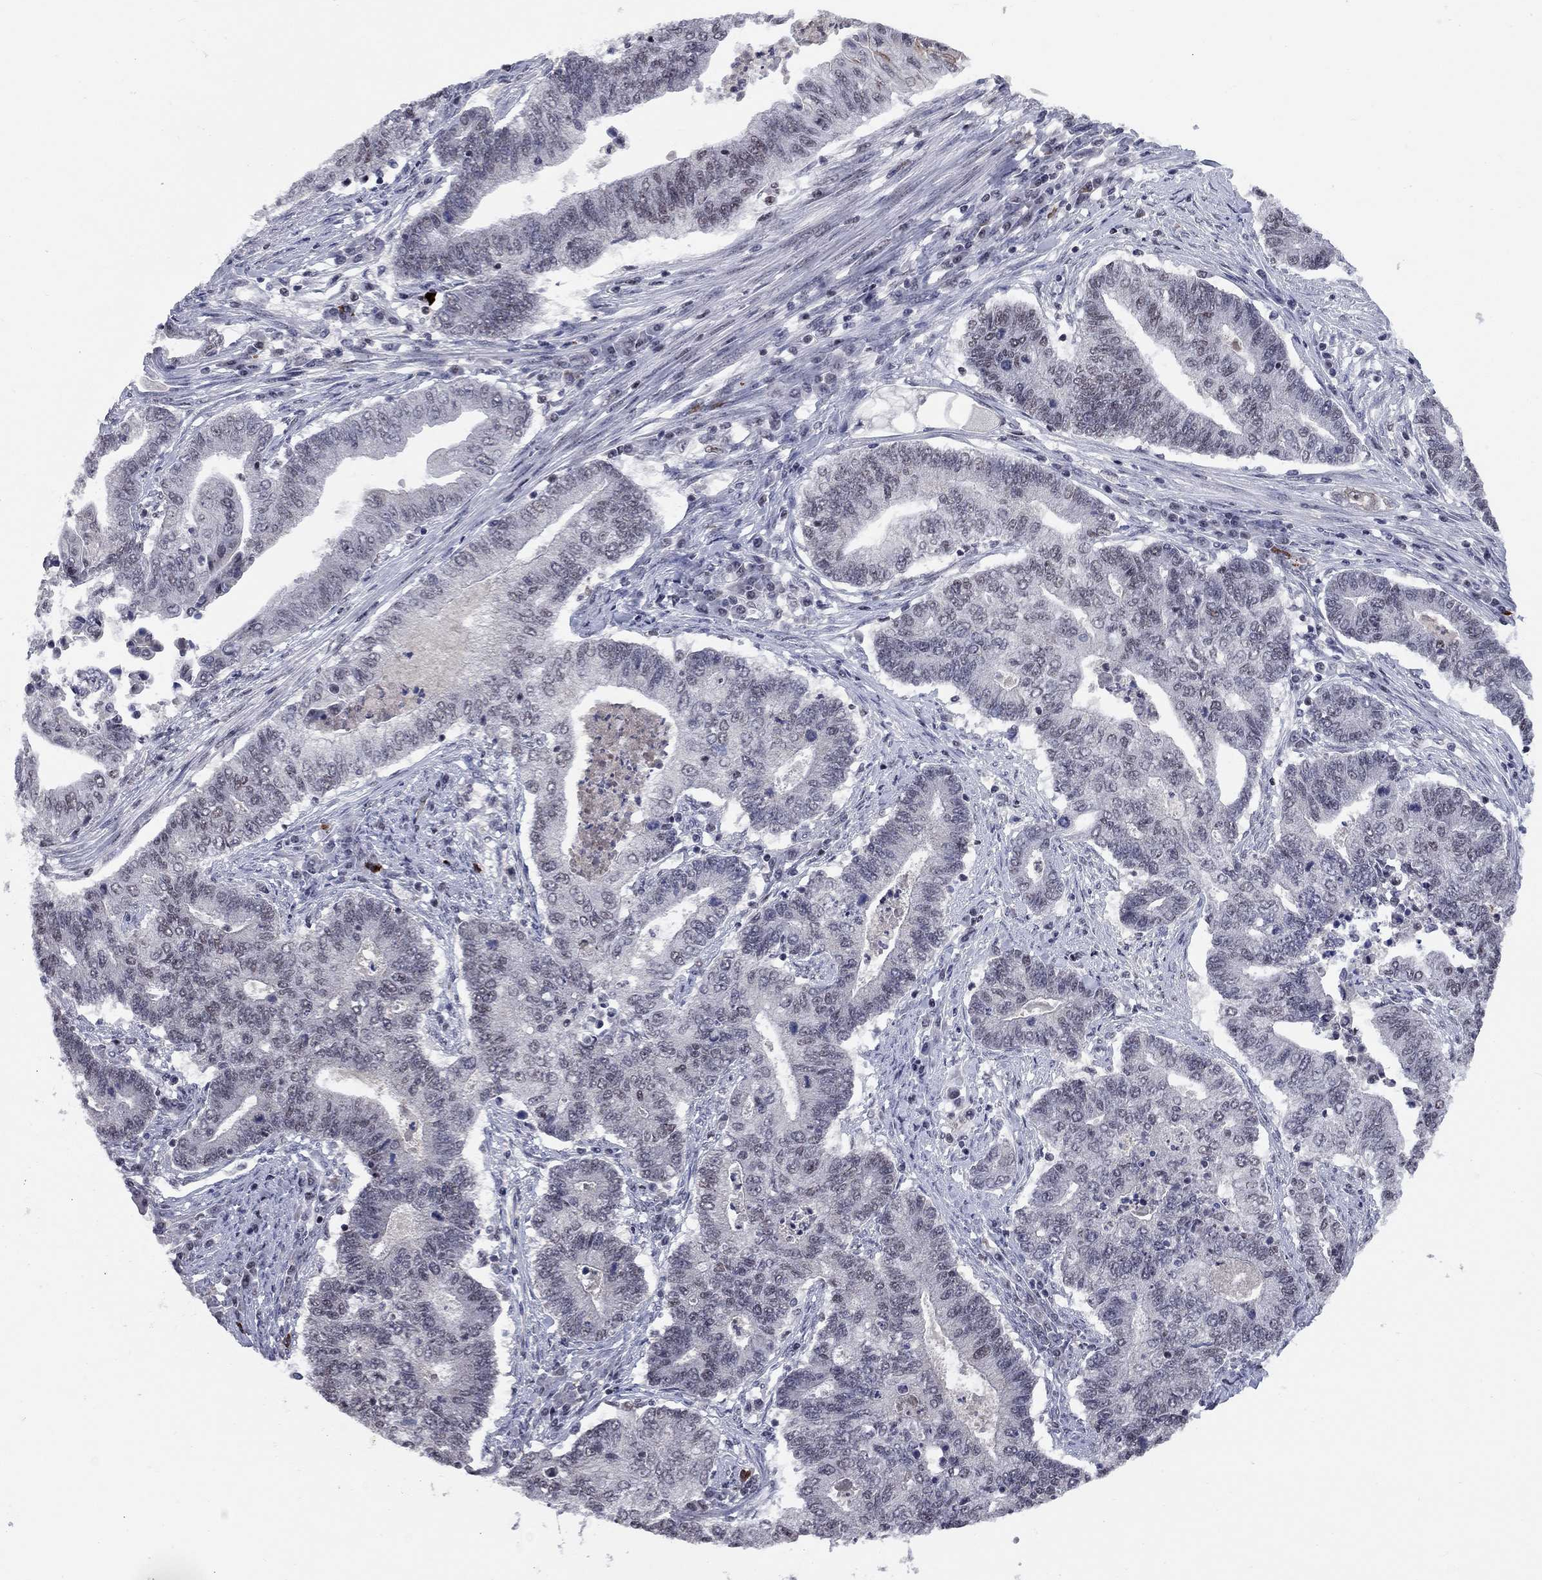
{"staining": {"intensity": "weak", "quantity": "<25%", "location": "nuclear"}, "tissue": "endometrial cancer", "cell_type": "Tumor cells", "image_type": "cancer", "snomed": [{"axis": "morphology", "description": "Adenocarcinoma, NOS"}, {"axis": "topography", "description": "Uterus"}, {"axis": "topography", "description": "Endometrium"}], "caption": "Endometrial adenocarcinoma stained for a protein using immunohistochemistry displays no expression tumor cells.", "gene": "TAF9", "patient": {"sex": "female", "age": 54}}